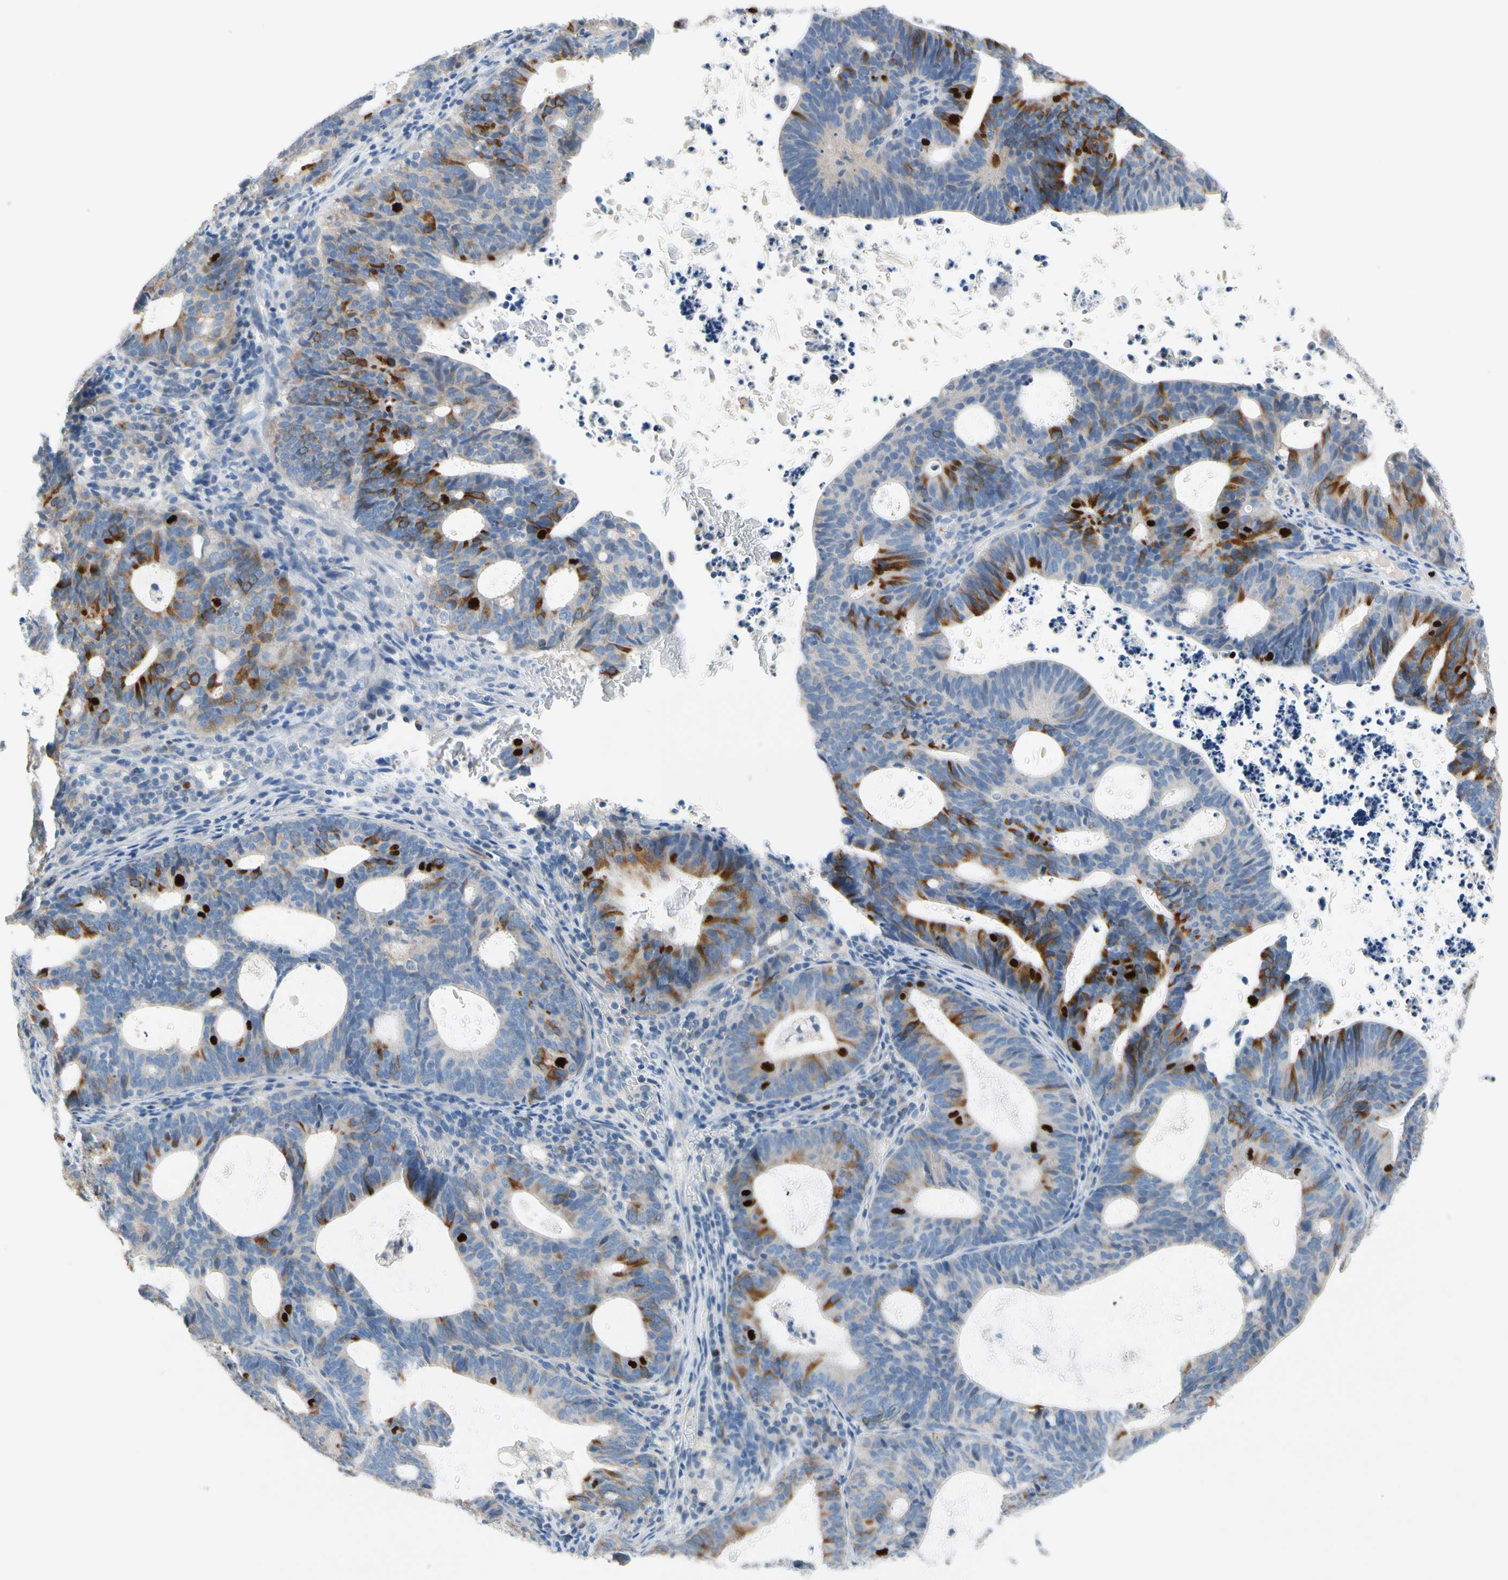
{"staining": {"intensity": "strong", "quantity": "<25%", "location": "cytoplasmic/membranous"}, "tissue": "endometrial cancer", "cell_type": "Tumor cells", "image_type": "cancer", "snomed": [{"axis": "morphology", "description": "Adenocarcinoma, NOS"}, {"axis": "topography", "description": "Uterus"}], "caption": "Immunohistochemical staining of human endometrial cancer (adenocarcinoma) exhibits medium levels of strong cytoplasmic/membranous protein positivity in about <25% of tumor cells. The protein is stained brown, and the nuclei are stained in blue (DAB (3,3'-diaminobenzidine) IHC with brightfield microscopy, high magnification).", "gene": "CKAP2", "patient": {"sex": "female", "age": 83}}